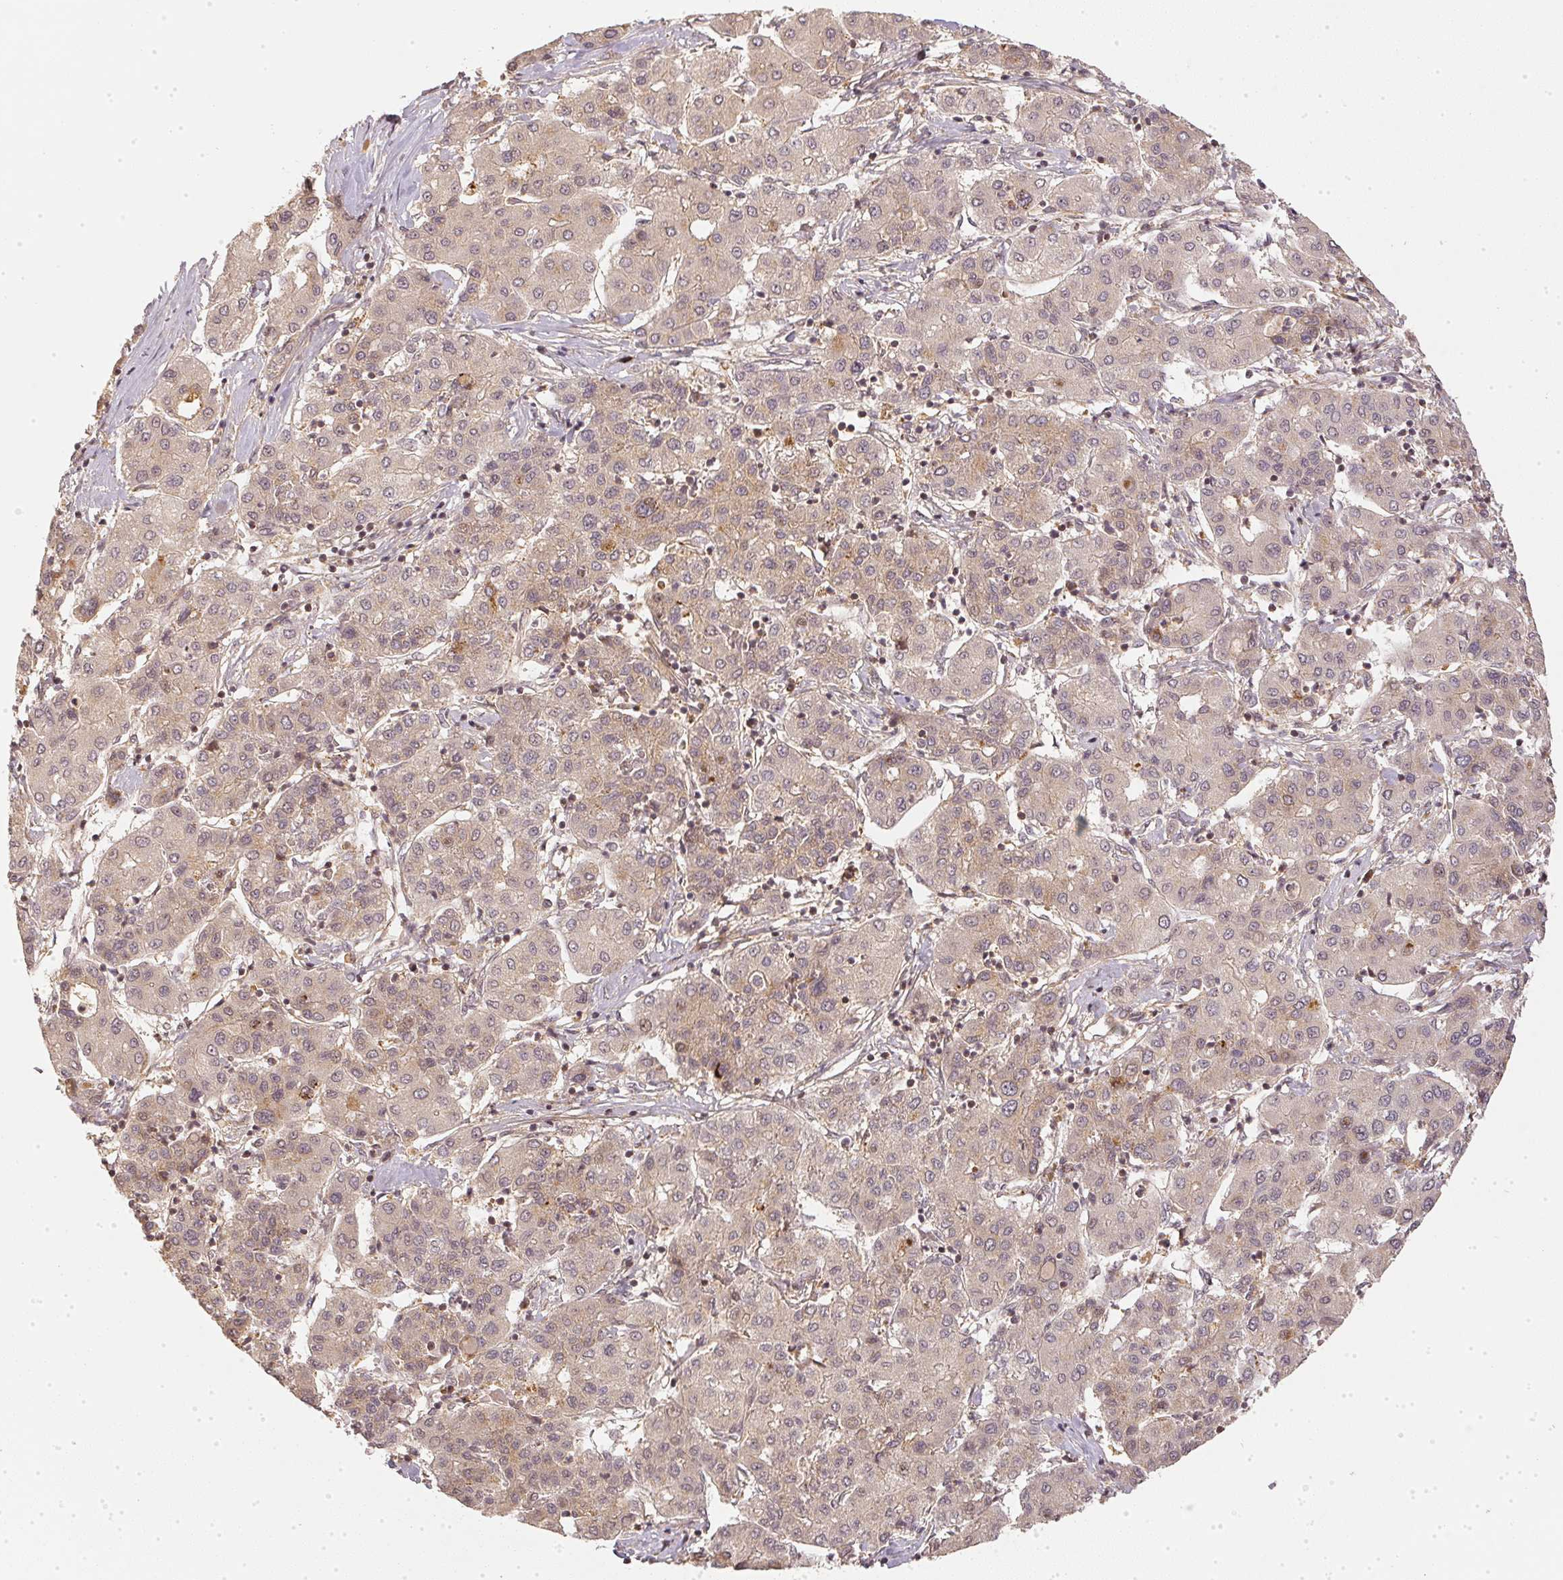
{"staining": {"intensity": "negative", "quantity": "none", "location": "none"}, "tissue": "liver cancer", "cell_type": "Tumor cells", "image_type": "cancer", "snomed": [{"axis": "morphology", "description": "Carcinoma, Hepatocellular, NOS"}, {"axis": "topography", "description": "Liver"}], "caption": "High power microscopy image of an immunohistochemistry (IHC) photomicrograph of liver hepatocellular carcinoma, revealing no significant positivity in tumor cells.", "gene": "SERPINE1", "patient": {"sex": "male", "age": 65}}